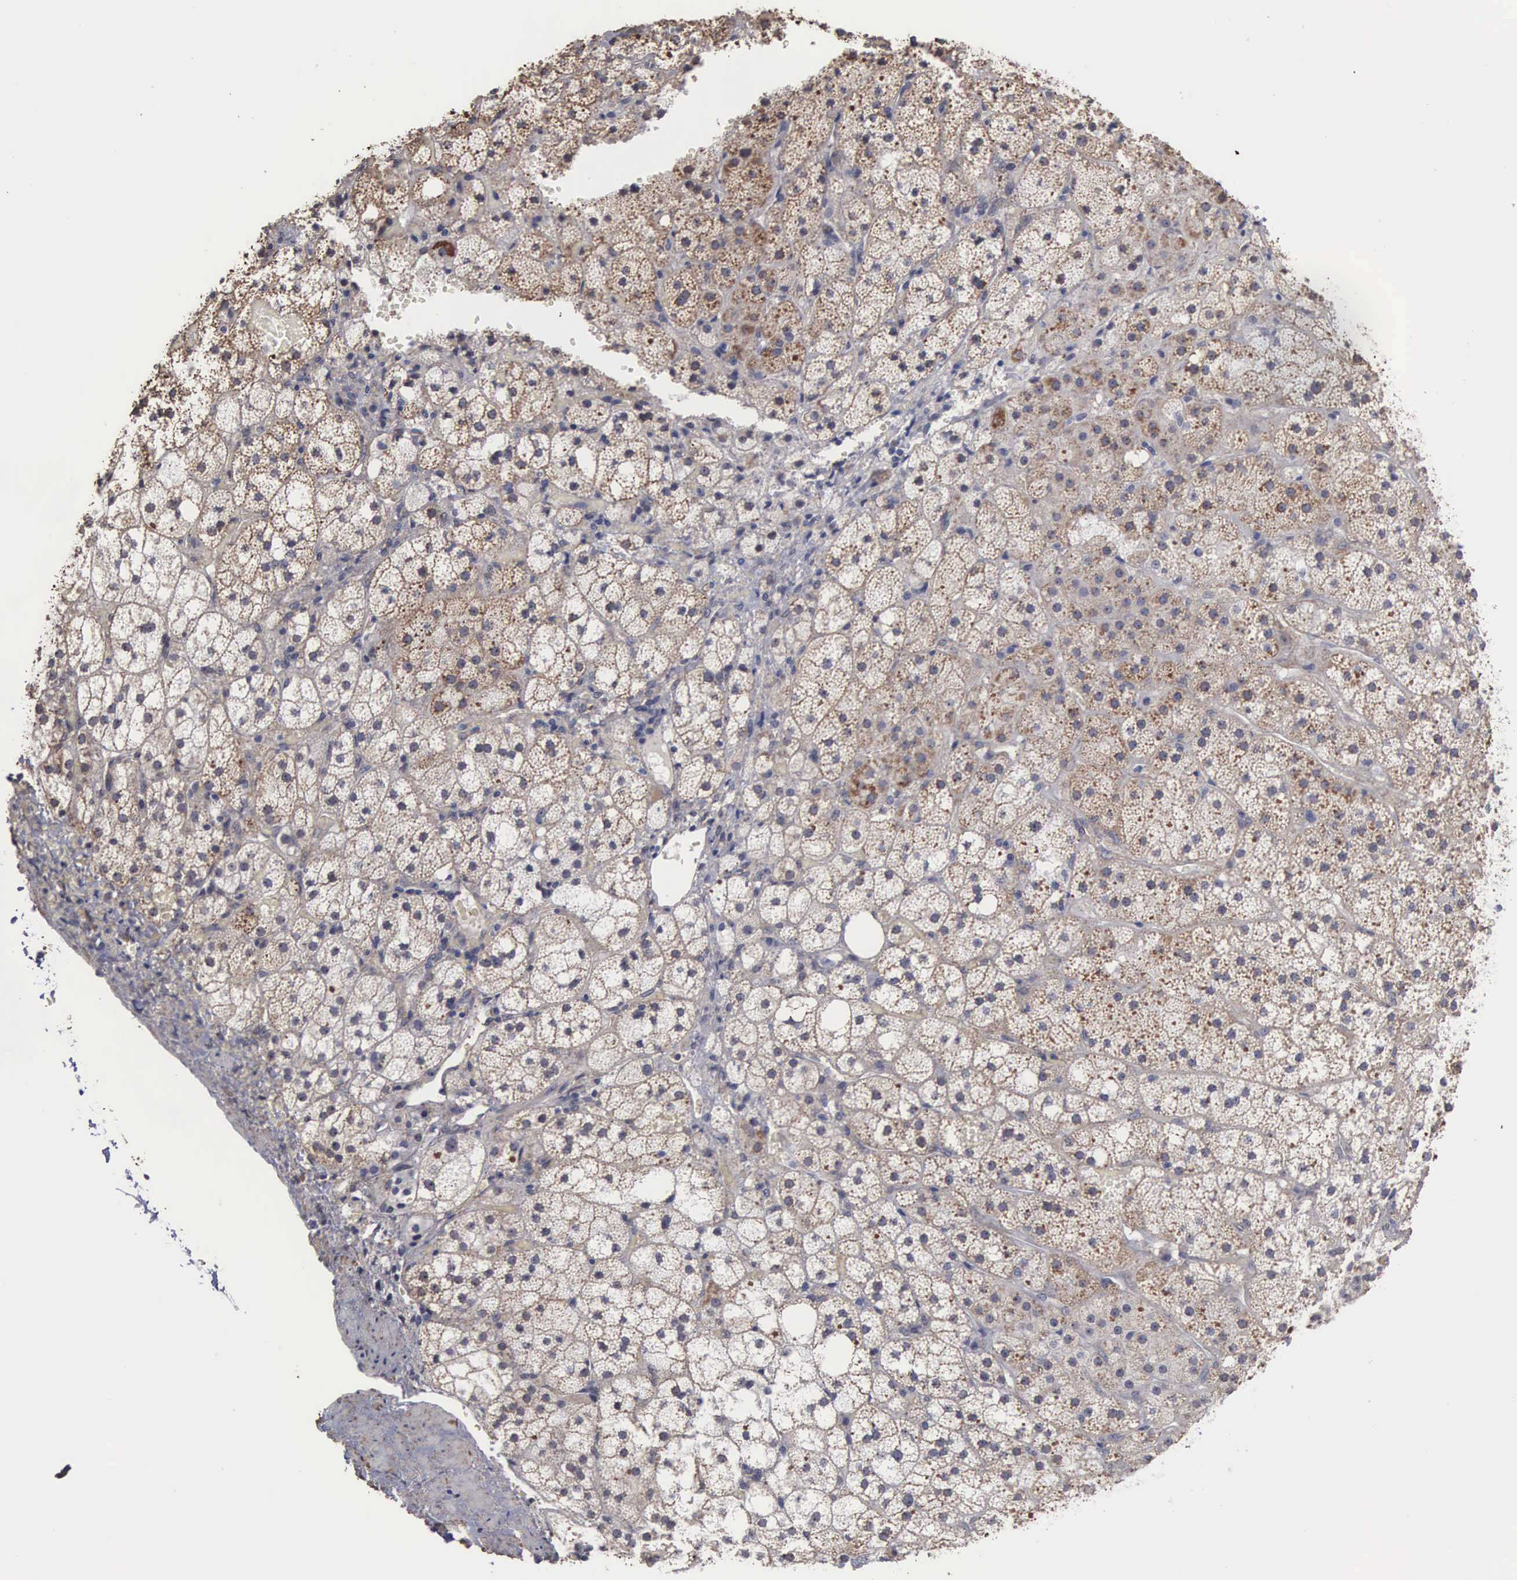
{"staining": {"intensity": "weak", "quantity": "<25%", "location": "cytoplasmic/membranous"}, "tissue": "adrenal gland", "cell_type": "Glandular cells", "image_type": "normal", "snomed": [{"axis": "morphology", "description": "Normal tissue, NOS"}, {"axis": "topography", "description": "Adrenal gland"}], "caption": "Immunohistochemical staining of benign human adrenal gland reveals no significant positivity in glandular cells.", "gene": "NGDN", "patient": {"sex": "male", "age": 53}}